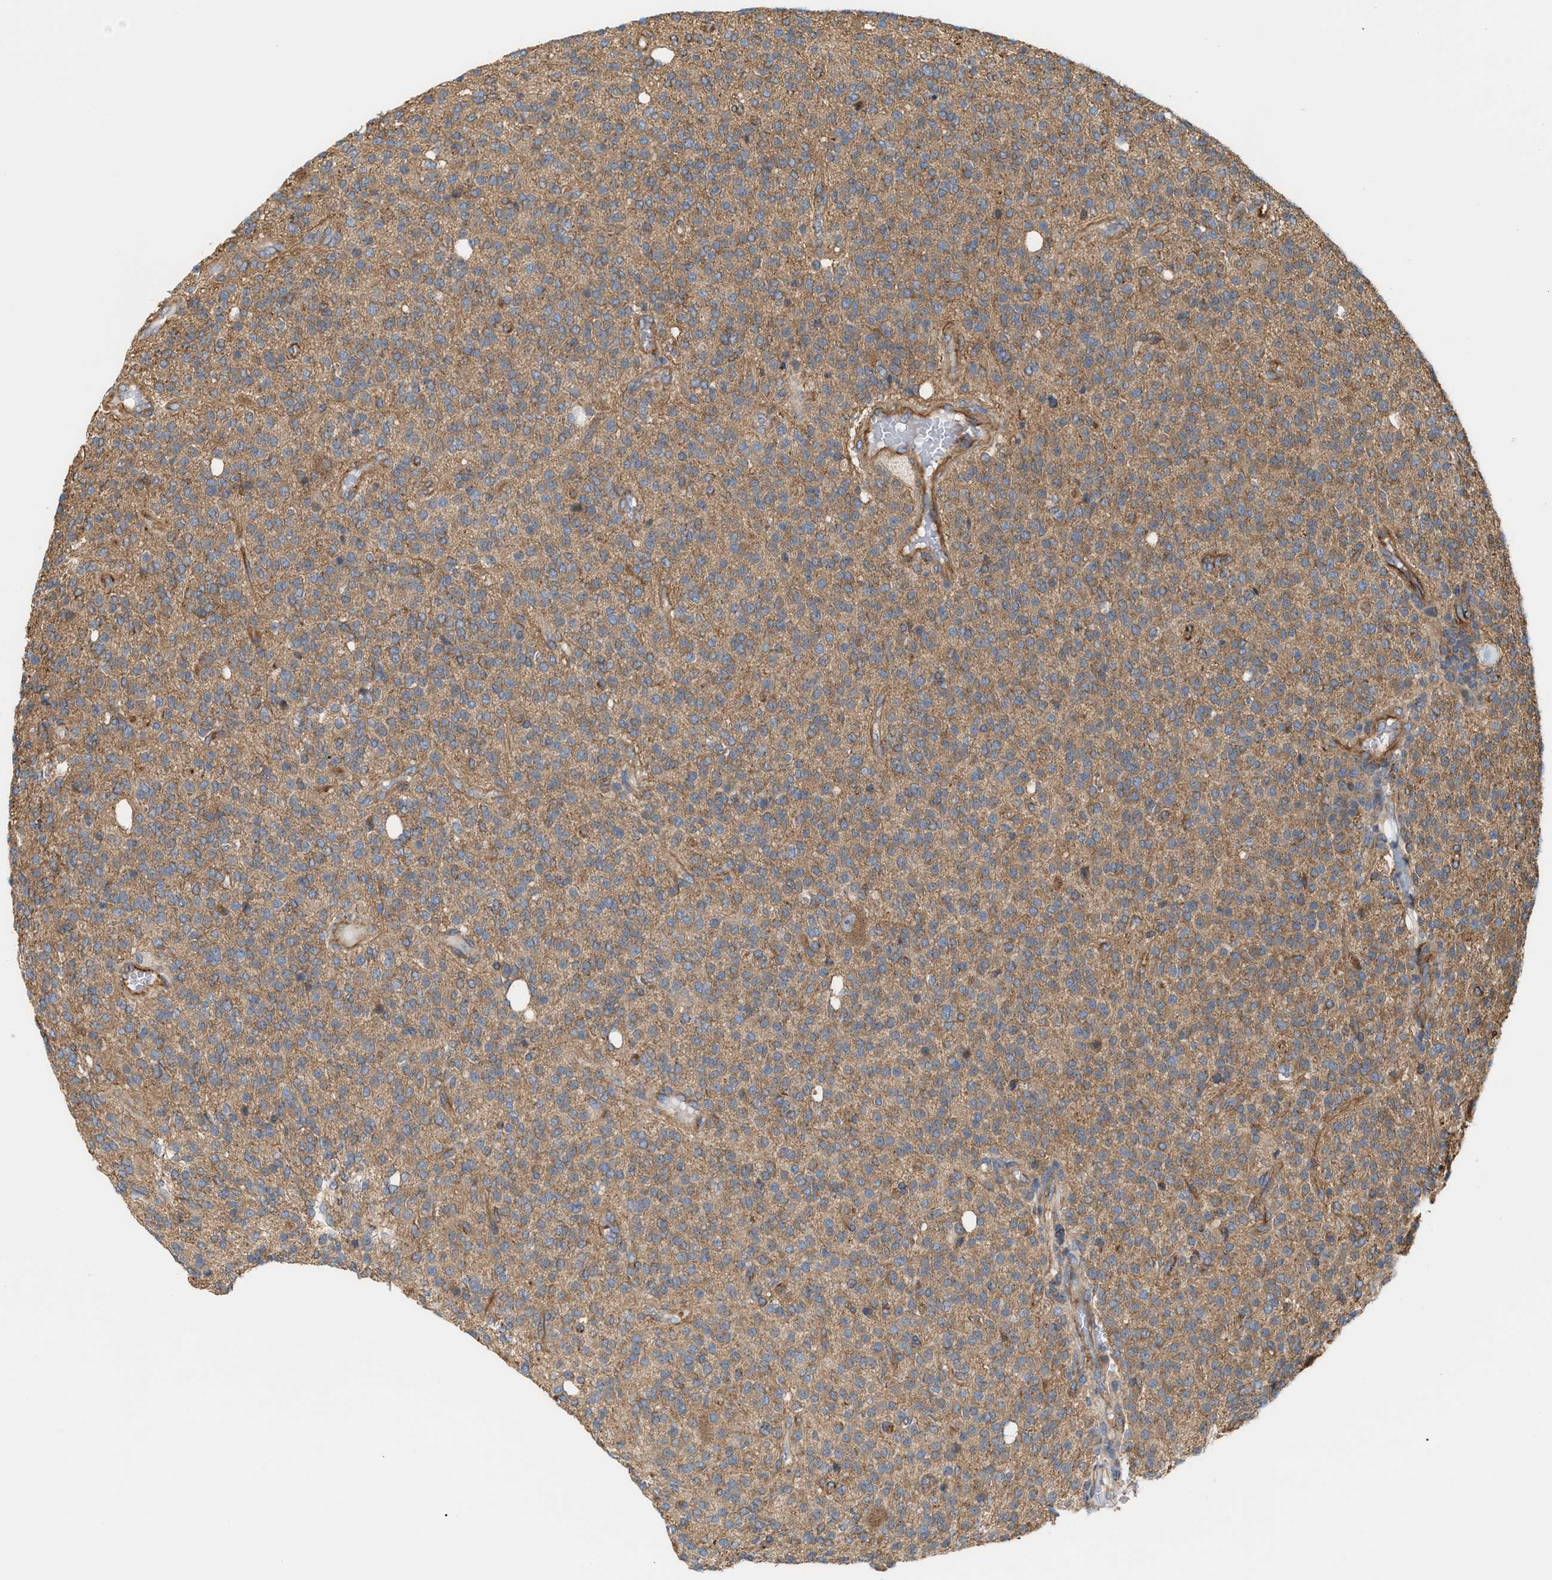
{"staining": {"intensity": "weak", "quantity": ">75%", "location": "cytoplasmic/membranous"}, "tissue": "glioma", "cell_type": "Tumor cells", "image_type": "cancer", "snomed": [{"axis": "morphology", "description": "Glioma, malignant, High grade"}, {"axis": "topography", "description": "Brain"}], "caption": "A high-resolution photomicrograph shows immunohistochemistry staining of malignant high-grade glioma, which exhibits weak cytoplasmic/membranous positivity in about >75% of tumor cells.", "gene": "EPS15L1", "patient": {"sex": "male", "age": 34}}